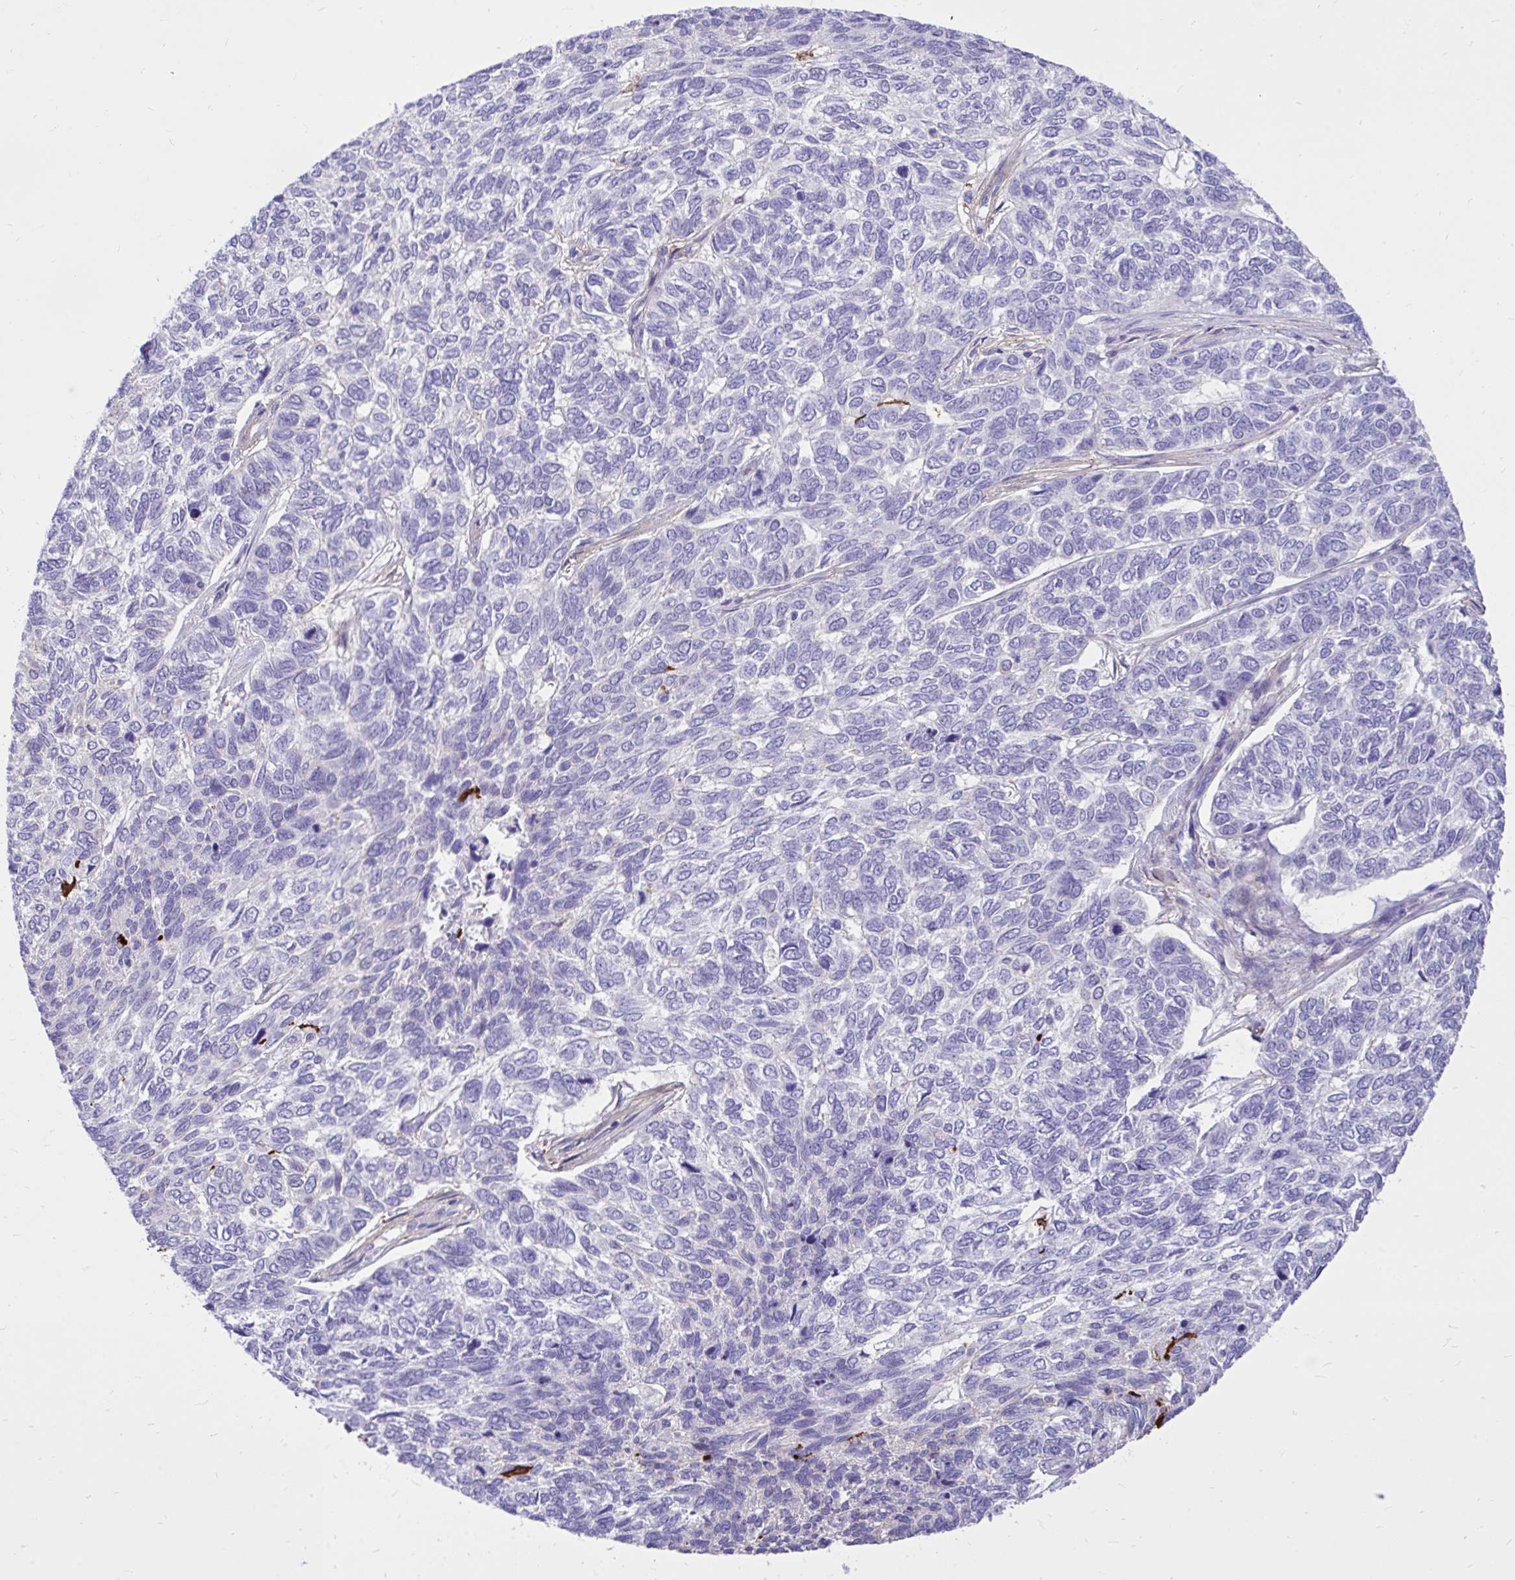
{"staining": {"intensity": "negative", "quantity": "none", "location": "none"}, "tissue": "skin cancer", "cell_type": "Tumor cells", "image_type": "cancer", "snomed": [{"axis": "morphology", "description": "Basal cell carcinoma"}, {"axis": "topography", "description": "Skin"}], "caption": "Tumor cells are negative for brown protein staining in basal cell carcinoma (skin).", "gene": "TLR7", "patient": {"sex": "female", "age": 65}}